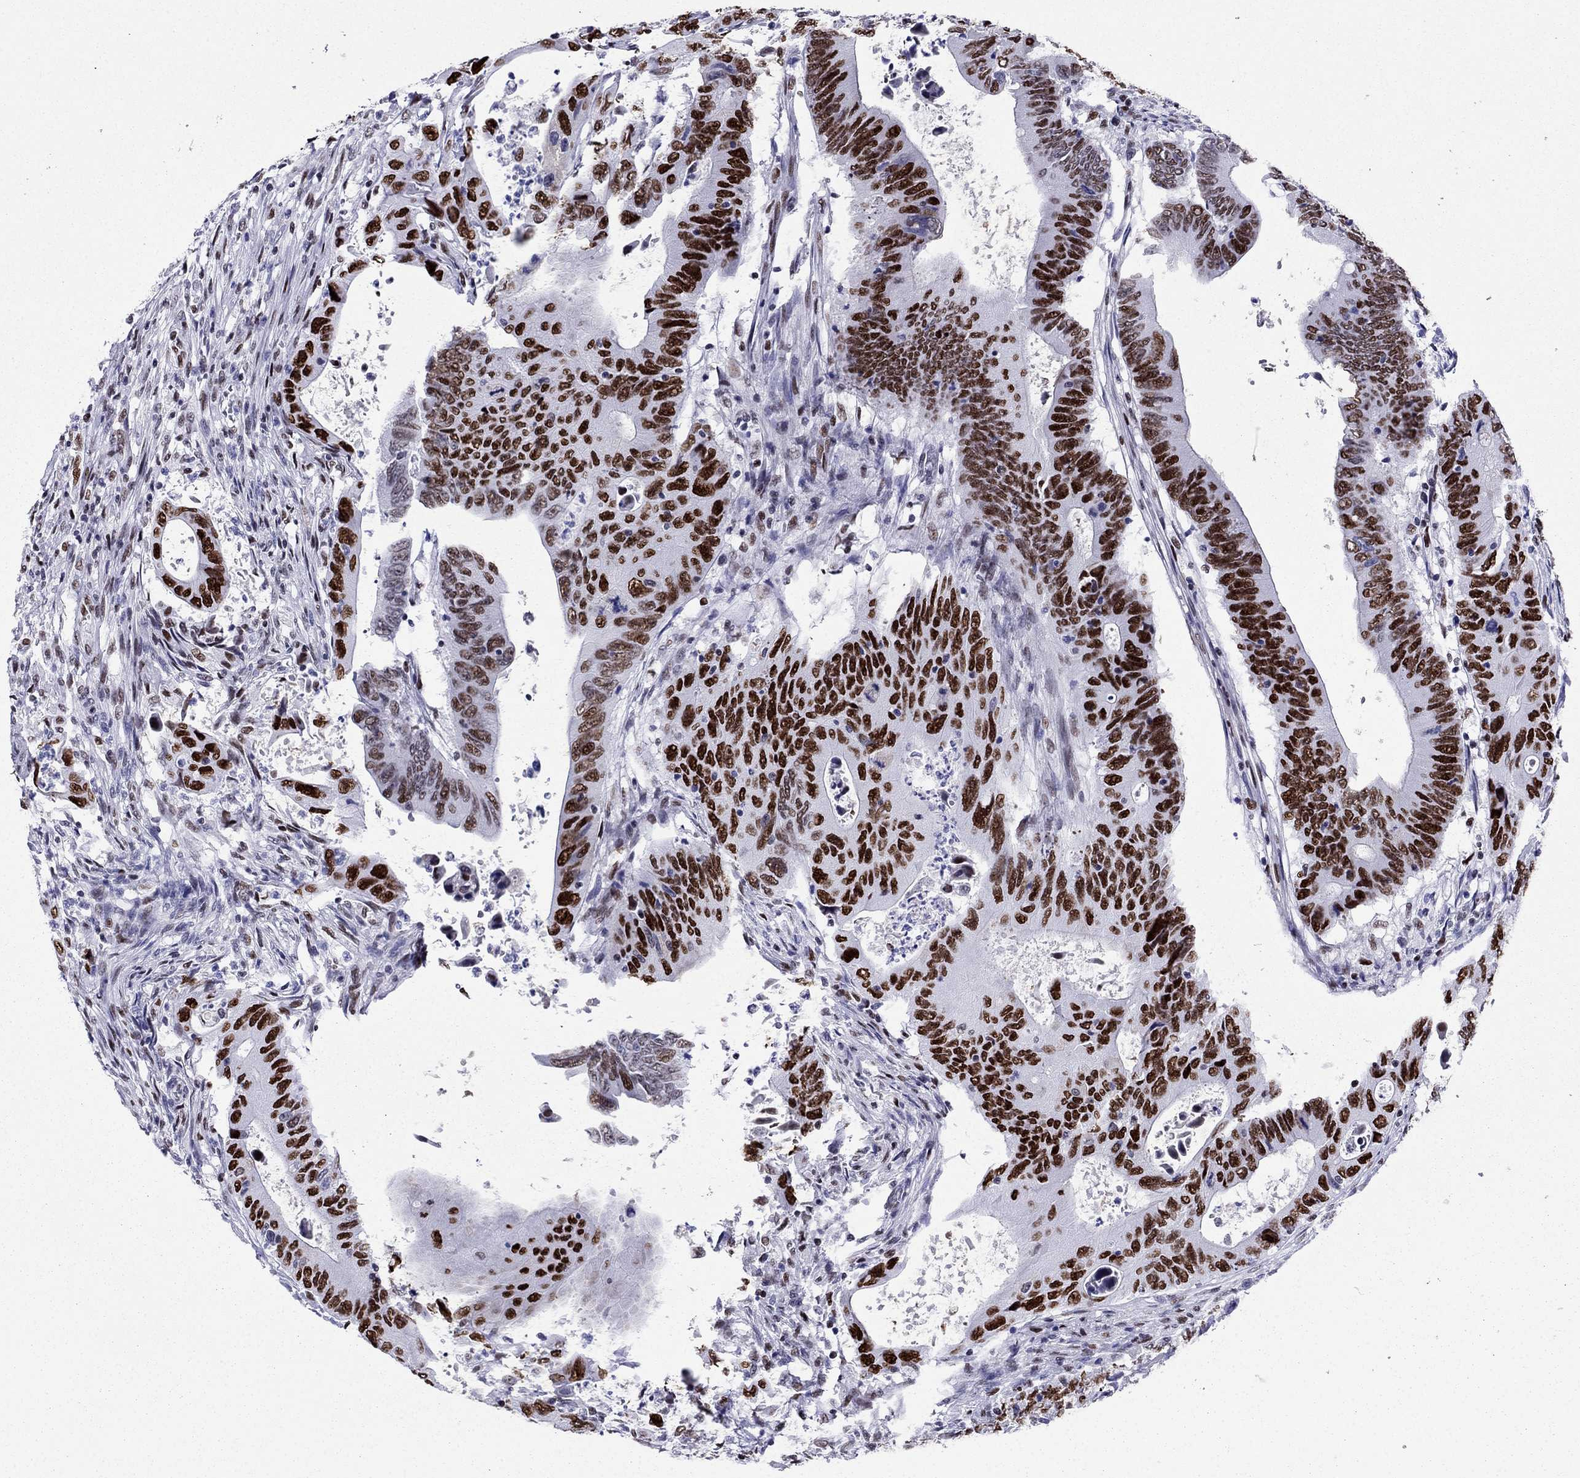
{"staining": {"intensity": "strong", "quantity": ">75%", "location": "nuclear"}, "tissue": "colorectal cancer", "cell_type": "Tumor cells", "image_type": "cancer", "snomed": [{"axis": "morphology", "description": "Adenocarcinoma, NOS"}, {"axis": "topography", "description": "Colon"}], "caption": "Colorectal adenocarcinoma tissue exhibits strong nuclear staining in about >75% of tumor cells", "gene": "PPM1G", "patient": {"sex": "female", "age": 90}}